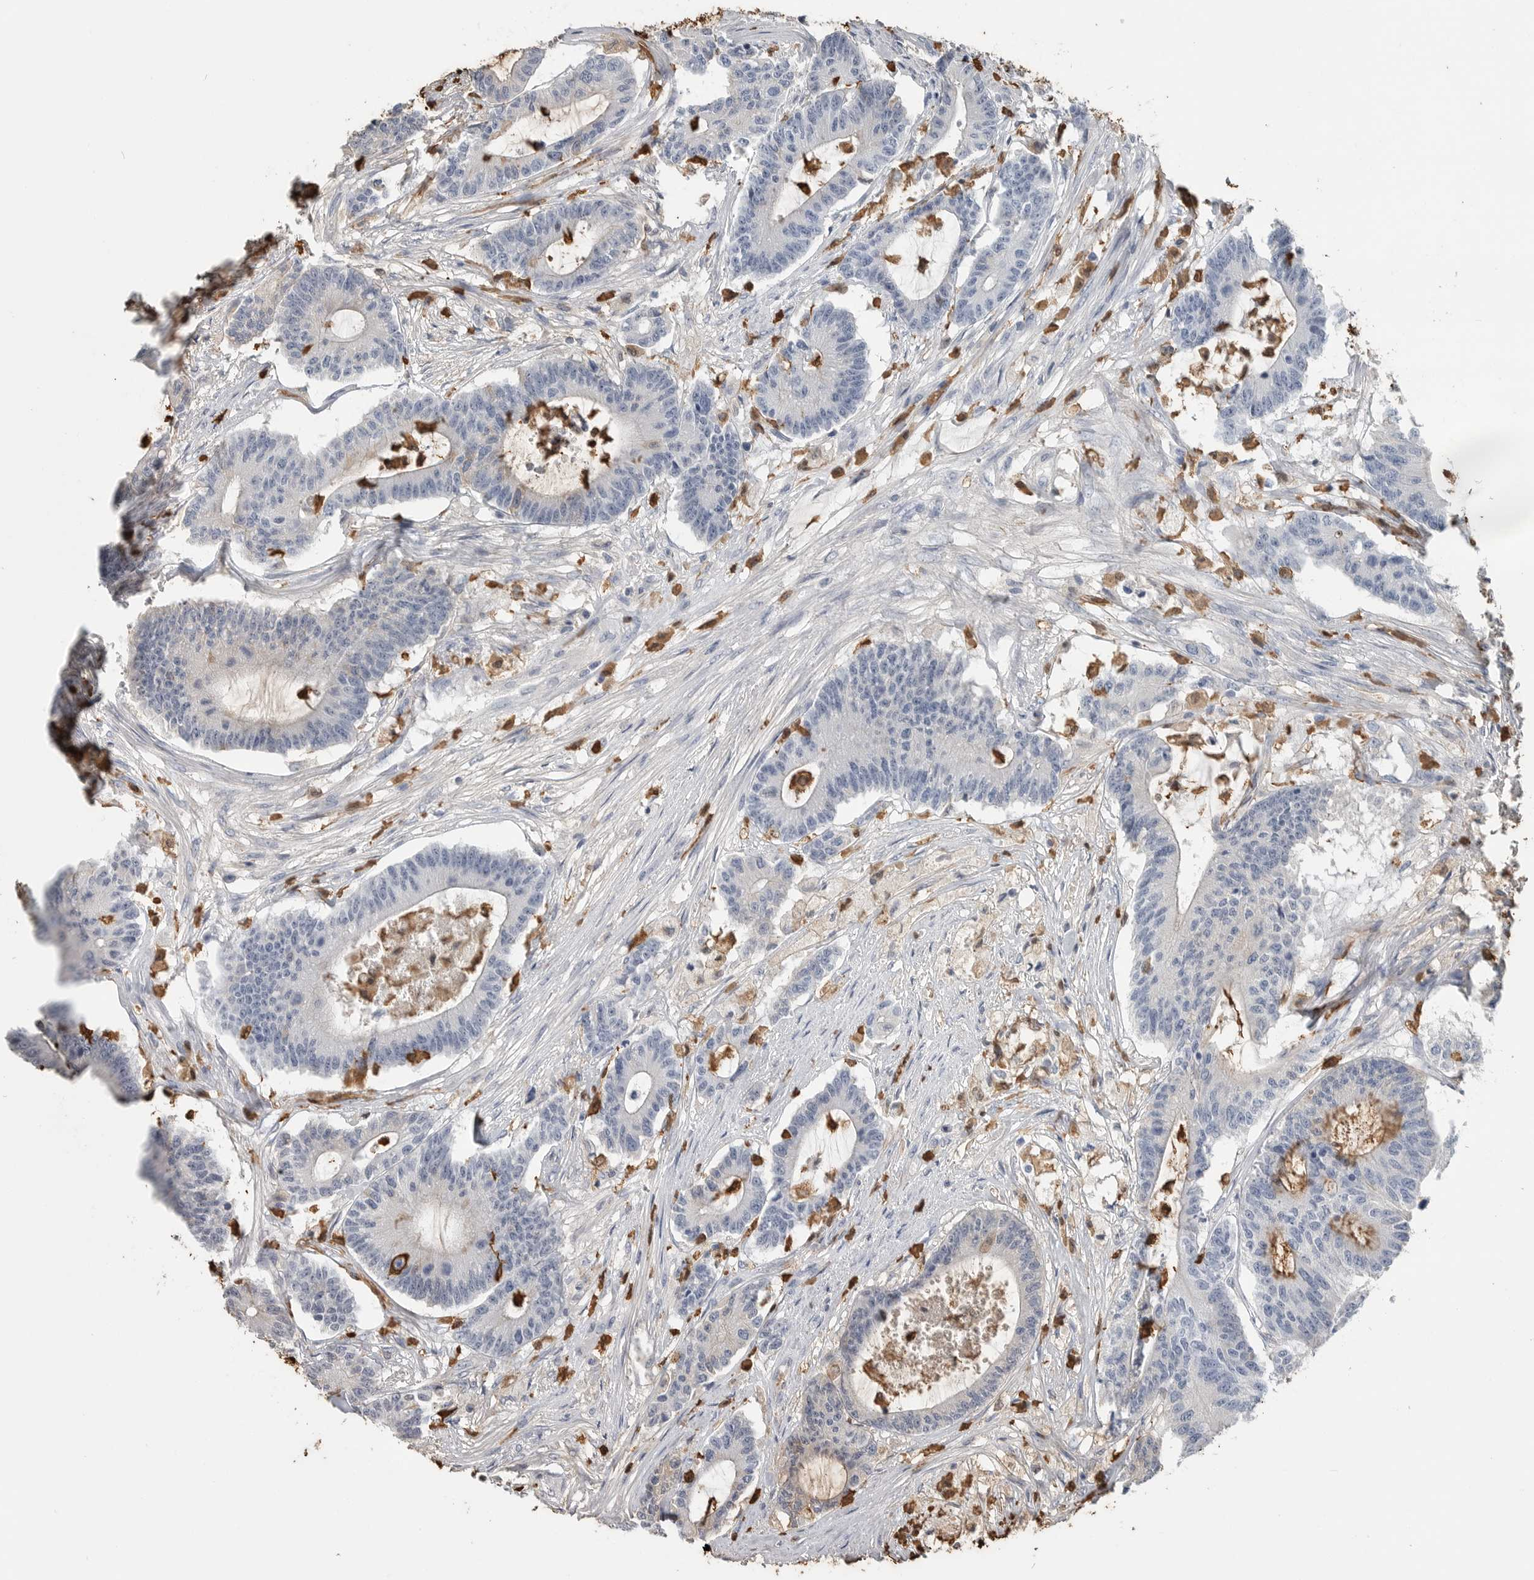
{"staining": {"intensity": "negative", "quantity": "none", "location": "none"}, "tissue": "colorectal cancer", "cell_type": "Tumor cells", "image_type": "cancer", "snomed": [{"axis": "morphology", "description": "Adenocarcinoma, NOS"}, {"axis": "topography", "description": "Colon"}], "caption": "IHC histopathology image of neoplastic tissue: colorectal cancer (adenocarcinoma) stained with DAB reveals no significant protein positivity in tumor cells. Brightfield microscopy of immunohistochemistry stained with DAB (3,3'-diaminobenzidine) (brown) and hematoxylin (blue), captured at high magnification.", "gene": "CYB561D1", "patient": {"sex": "female", "age": 84}}